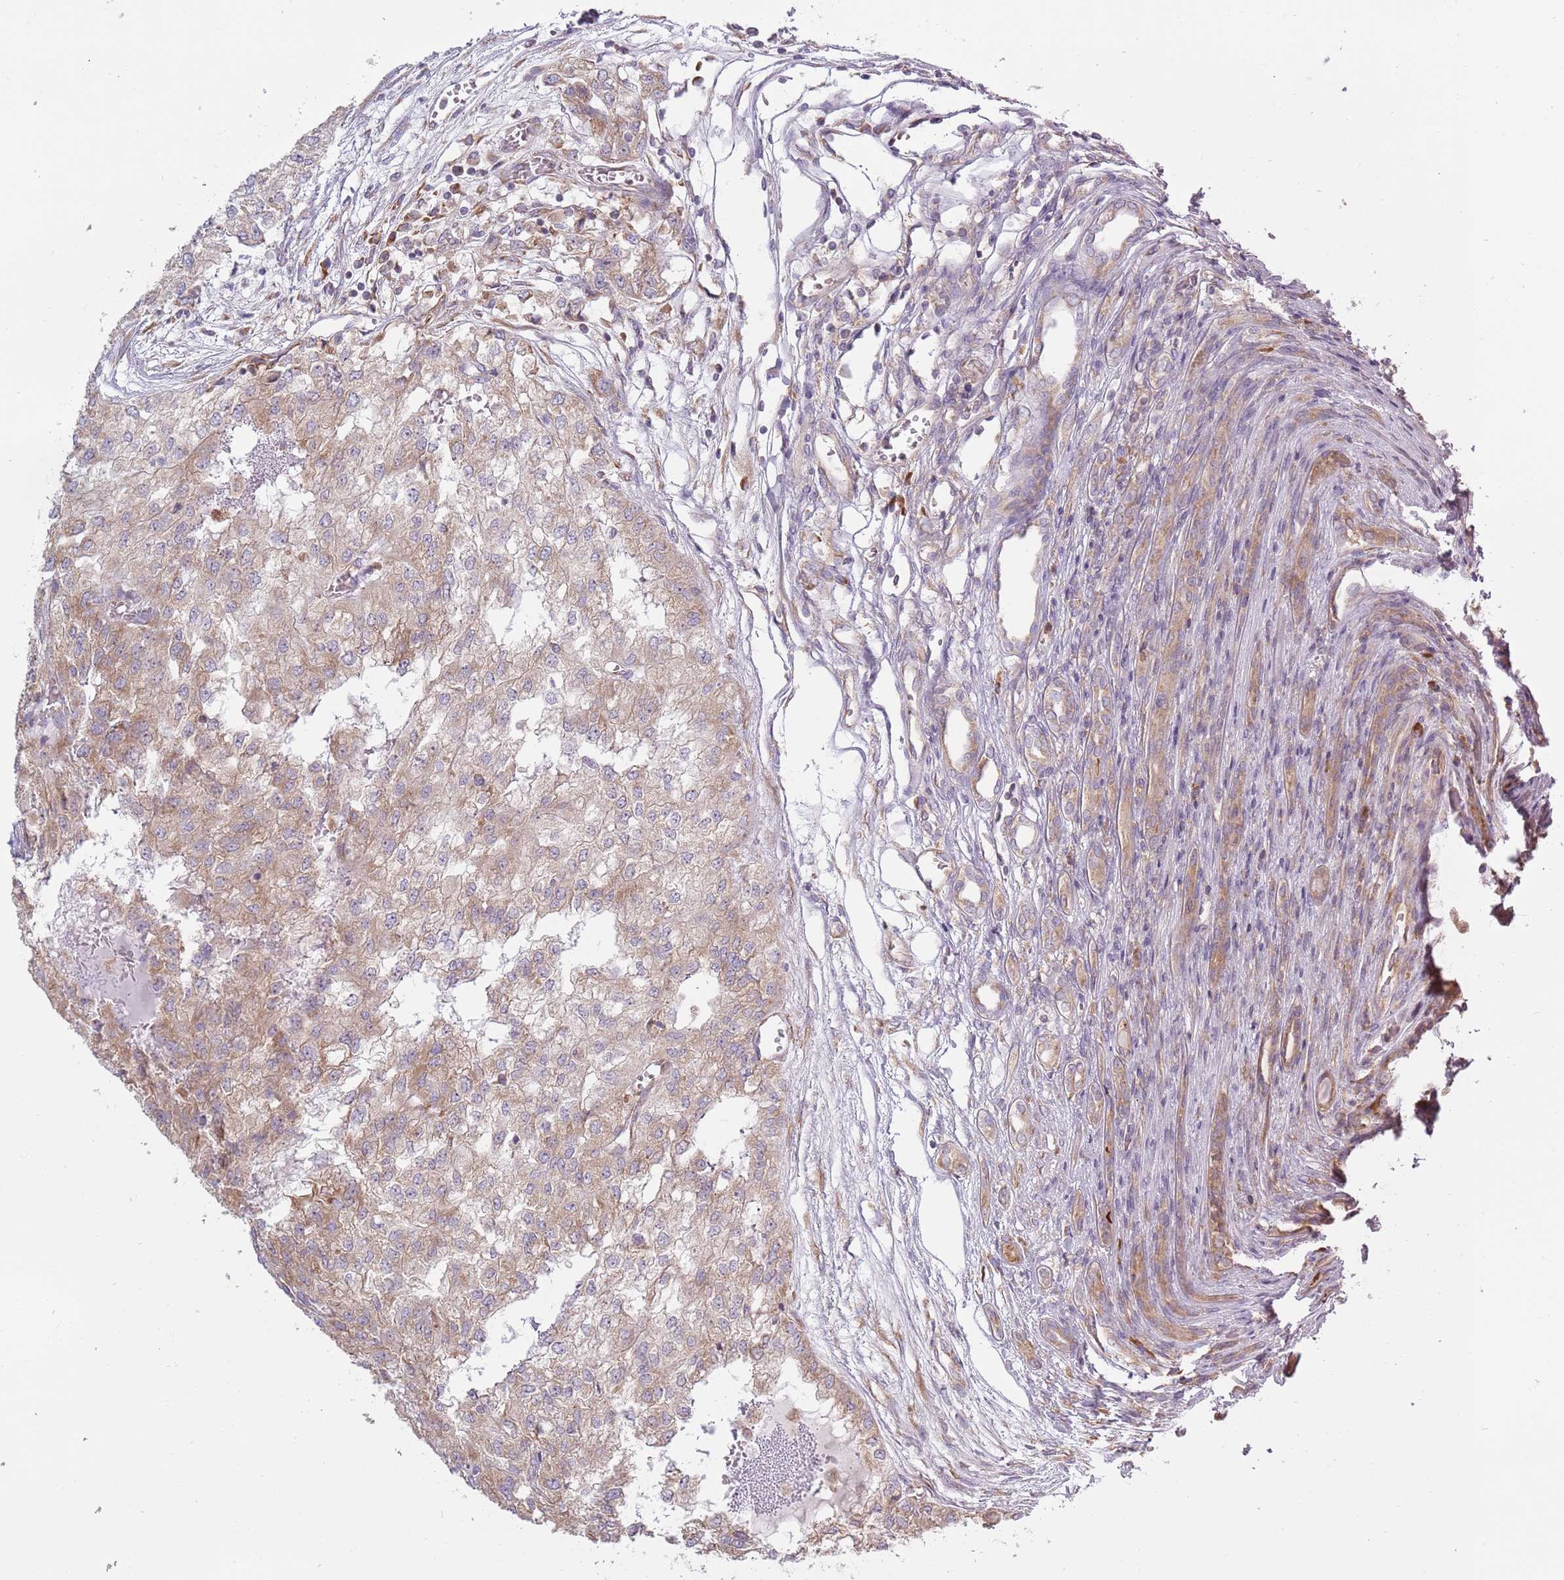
{"staining": {"intensity": "moderate", "quantity": ">75%", "location": "cytoplasmic/membranous"}, "tissue": "renal cancer", "cell_type": "Tumor cells", "image_type": "cancer", "snomed": [{"axis": "morphology", "description": "Adenocarcinoma, NOS"}, {"axis": "topography", "description": "Kidney"}], "caption": "A brown stain shows moderate cytoplasmic/membranous positivity of a protein in renal cancer (adenocarcinoma) tumor cells. The protein of interest is stained brown, and the nuclei are stained in blue (DAB (3,3'-diaminobenzidine) IHC with brightfield microscopy, high magnification).", "gene": "RPL17-C18orf32", "patient": {"sex": "female", "age": 54}}